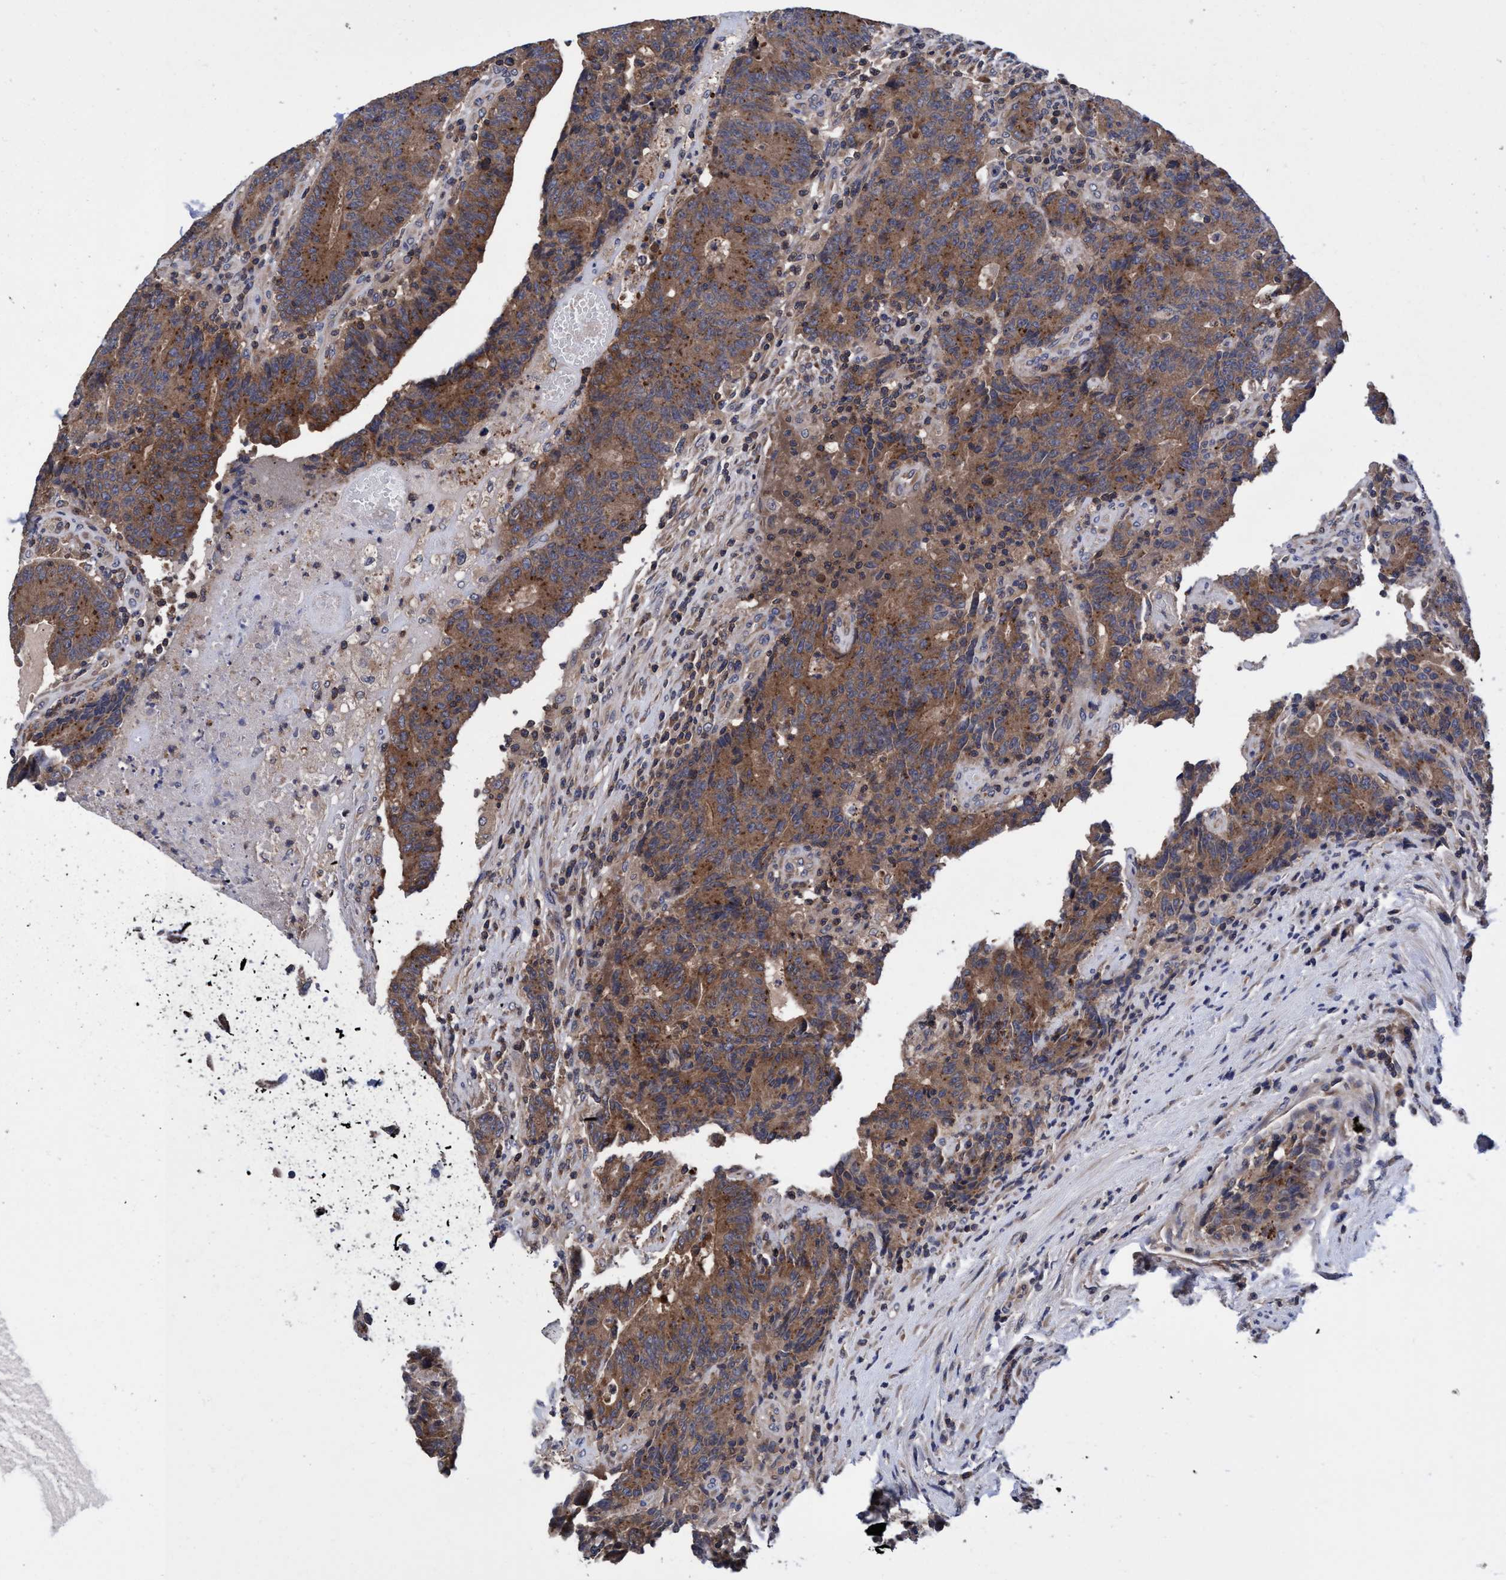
{"staining": {"intensity": "moderate", "quantity": ">75%", "location": "cytoplasmic/membranous"}, "tissue": "colorectal cancer", "cell_type": "Tumor cells", "image_type": "cancer", "snomed": [{"axis": "morphology", "description": "Normal tissue, NOS"}, {"axis": "morphology", "description": "Adenocarcinoma, NOS"}, {"axis": "topography", "description": "Colon"}], "caption": "Approximately >75% of tumor cells in human colorectal adenocarcinoma display moderate cytoplasmic/membranous protein expression as visualized by brown immunohistochemical staining.", "gene": "CALCOCO2", "patient": {"sex": "female", "age": 75}}